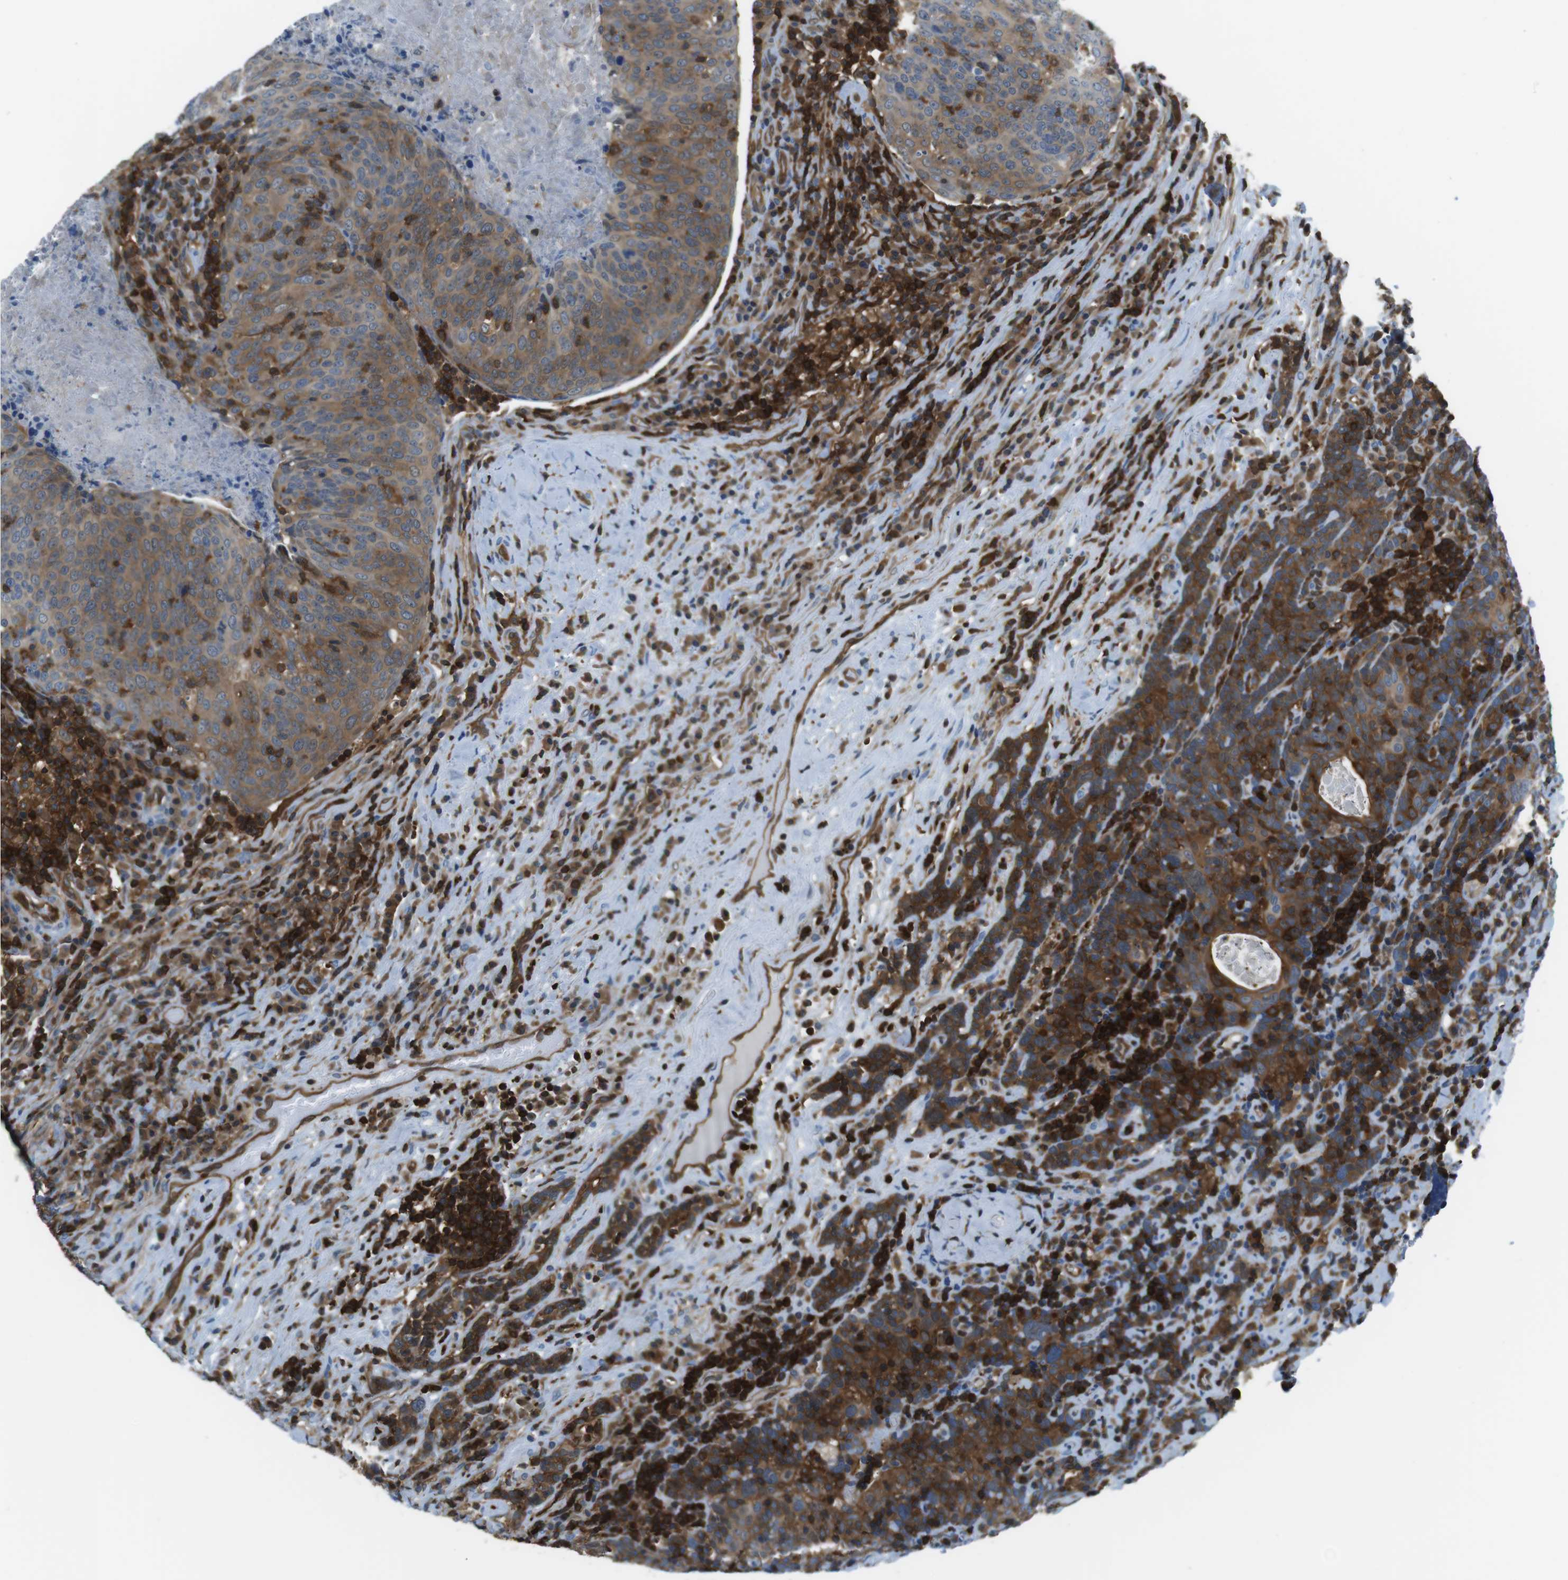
{"staining": {"intensity": "moderate", "quantity": "25%-75%", "location": "cytoplasmic/membranous"}, "tissue": "head and neck cancer", "cell_type": "Tumor cells", "image_type": "cancer", "snomed": [{"axis": "morphology", "description": "Squamous cell carcinoma, NOS"}, {"axis": "morphology", "description": "Squamous cell carcinoma, metastatic, NOS"}, {"axis": "topography", "description": "Lymph node"}, {"axis": "topography", "description": "Head-Neck"}], "caption": "A brown stain highlights moderate cytoplasmic/membranous positivity of a protein in human head and neck squamous cell carcinoma tumor cells.", "gene": "TES", "patient": {"sex": "male", "age": 62}}